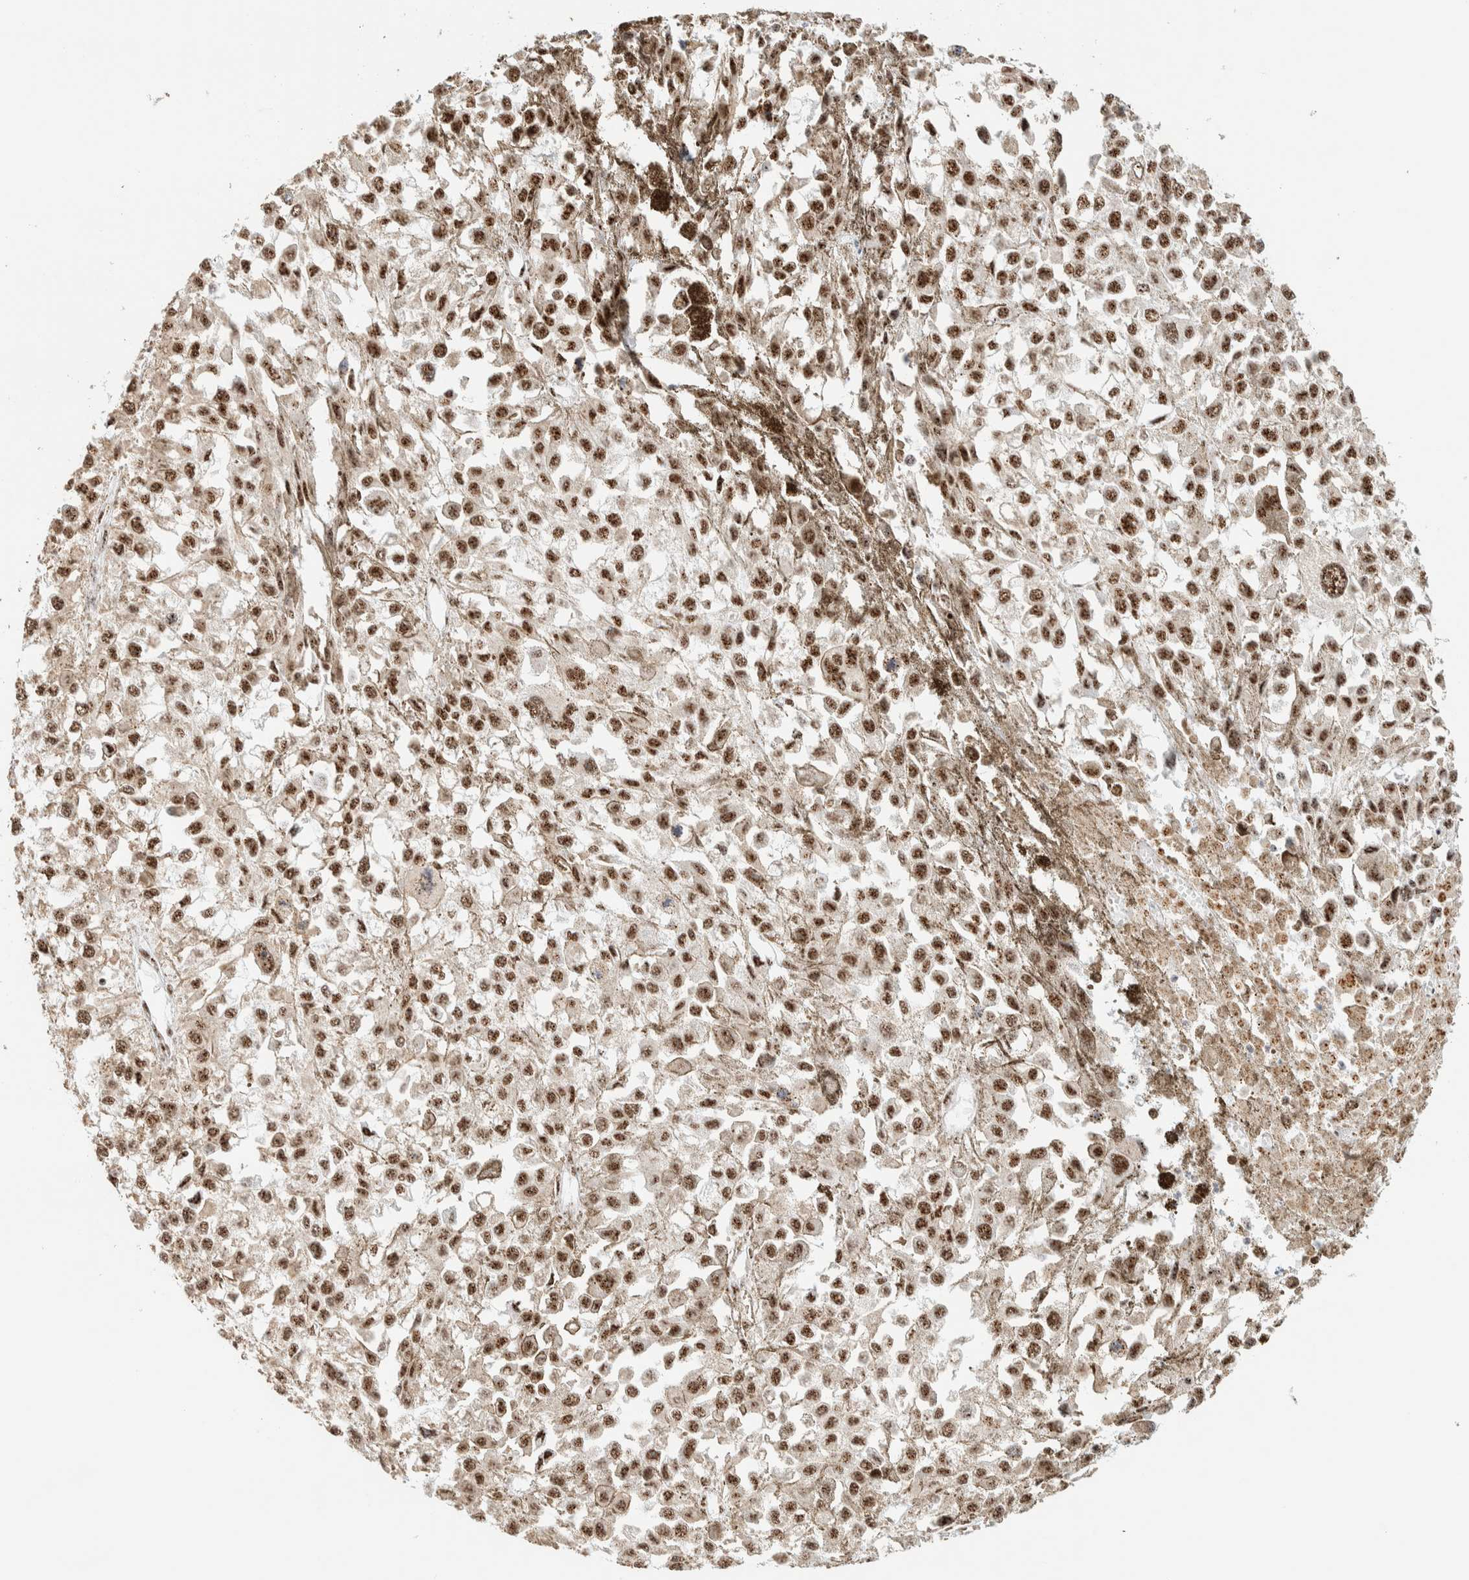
{"staining": {"intensity": "moderate", "quantity": ">75%", "location": "nuclear"}, "tissue": "melanoma", "cell_type": "Tumor cells", "image_type": "cancer", "snomed": [{"axis": "morphology", "description": "Malignant melanoma, Metastatic site"}, {"axis": "topography", "description": "Lymph node"}], "caption": "Malignant melanoma (metastatic site) was stained to show a protein in brown. There is medium levels of moderate nuclear positivity in approximately >75% of tumor cells.", "gene": "SON", "patient": {"sex": "male", "age": 59}}